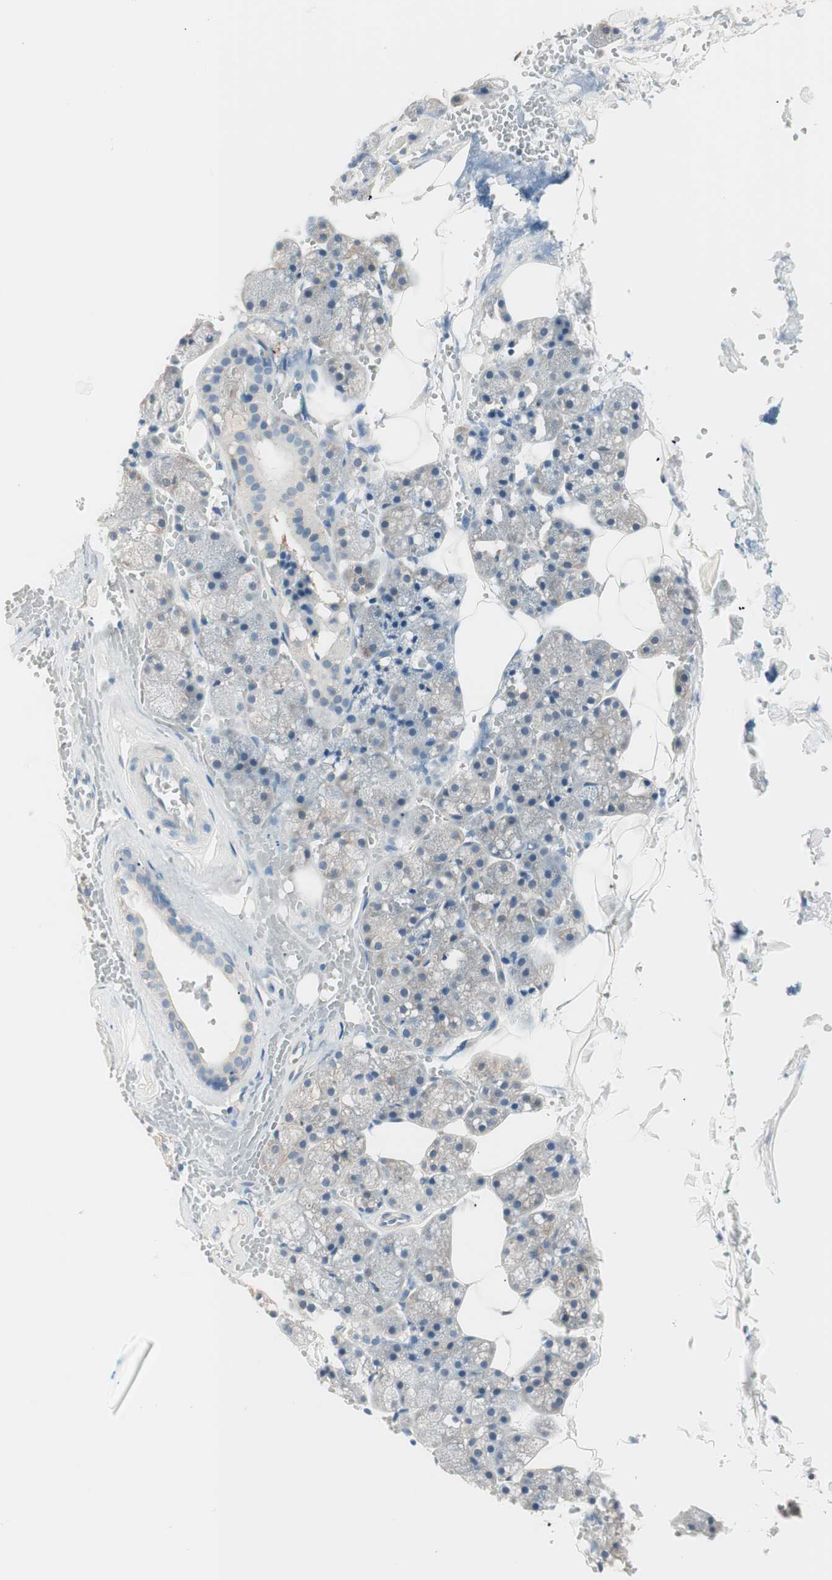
{"staining": {"intensity": "weak", "quantity": "25%-75%", "location": "cytoplasmic/membranous"}, "tissue": "salivary gland", "cell_type": "Glandular cells", "image_type": "normal", "snomed": [{"axis": "morphology", "description": "Normal tissue, NOS"}, {"axis": "topography", "description": "Salivary gland"}], "caption": "Glandular cells exhibit low levels of weak cytoplasmic/membranous expression in approximately 25%-75% of cells in benign salivary gland. (DAB = brown stain, brightfield microscopy at high magnification).", "gene": "RAD54B", "patient": {"sex": "male", "age": 62}}